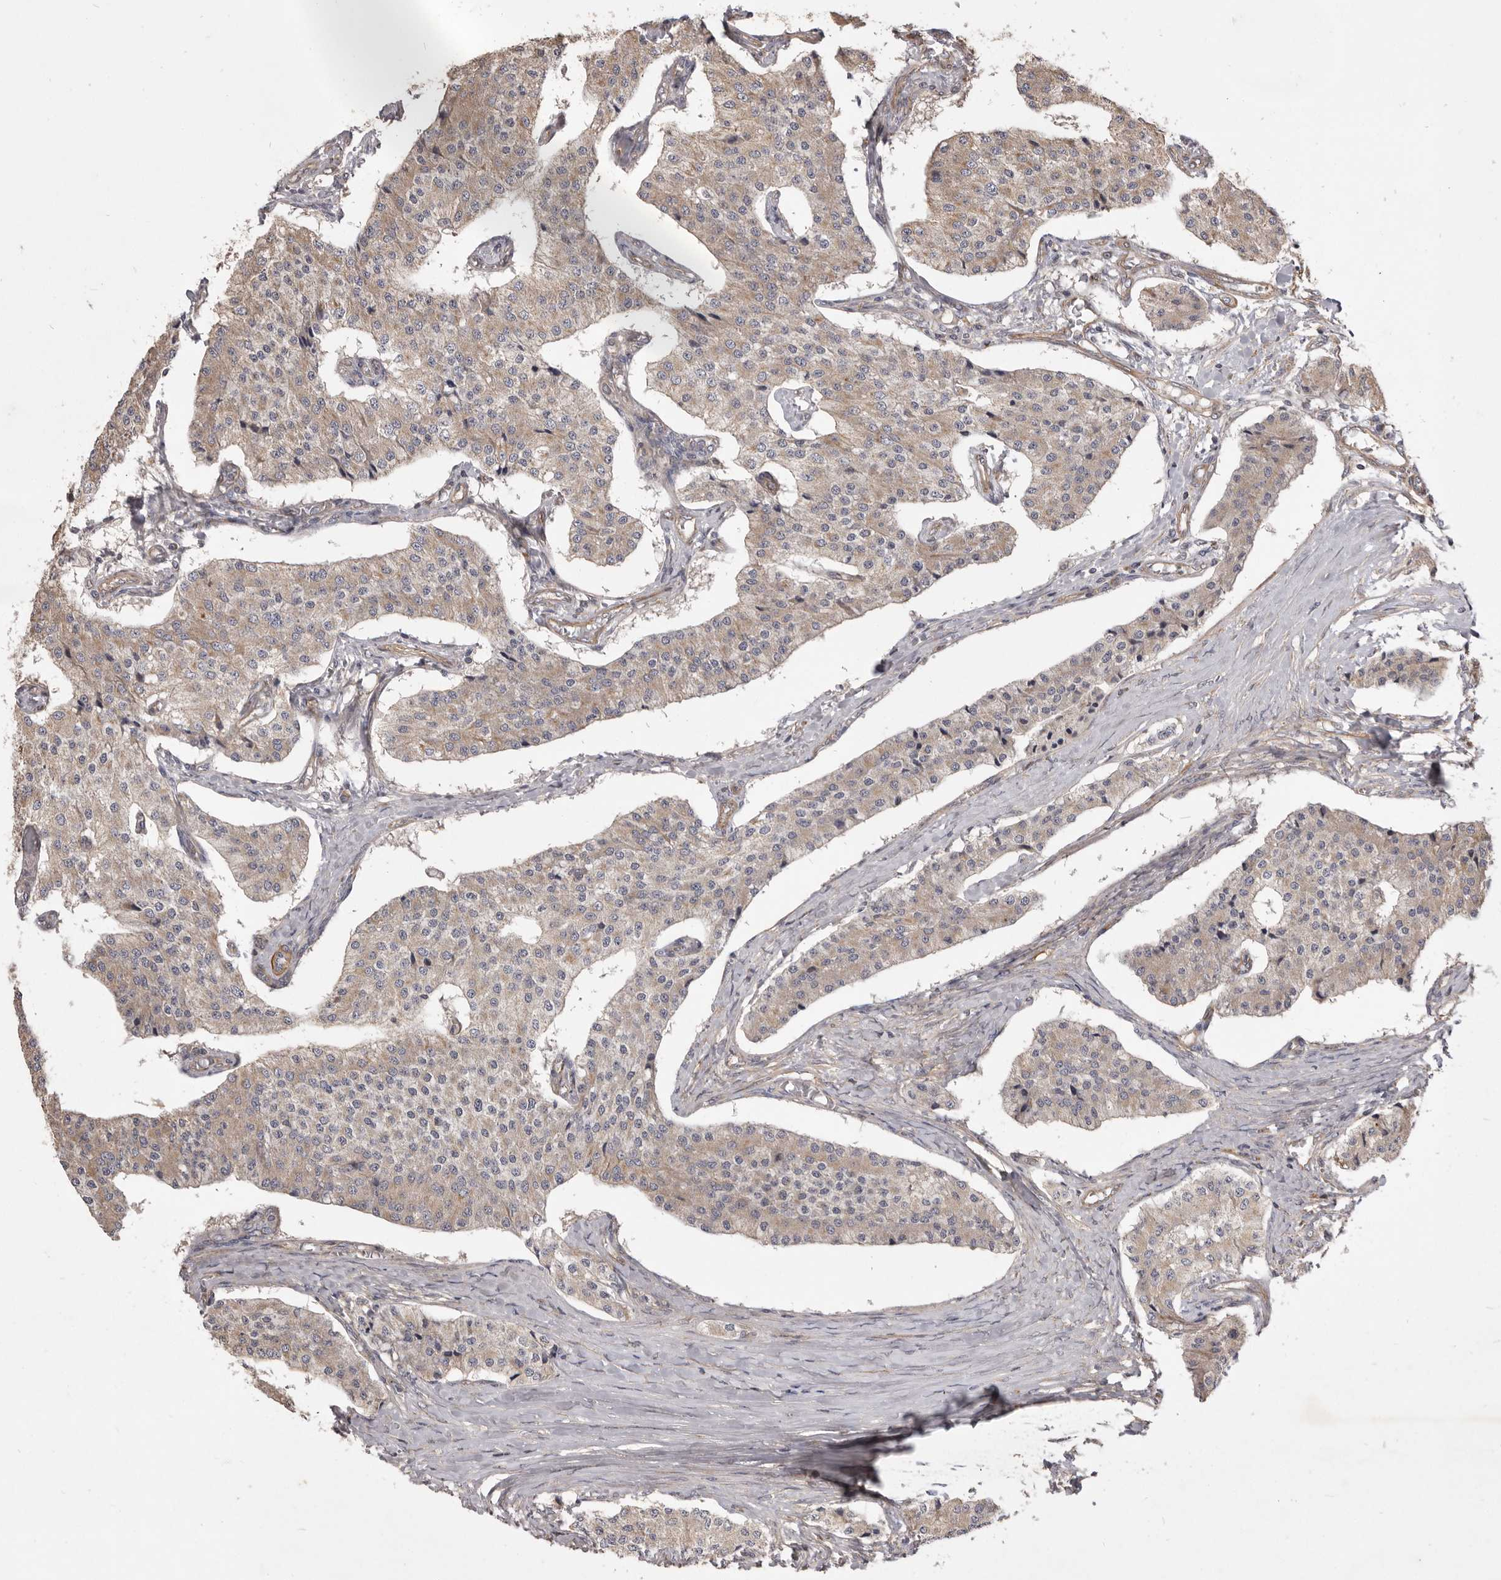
{"staining": {"intensity": "weak", "quantity": "<25%", "location": "cytoplasmic/membranous"}, "tissue": "carcinoid", "cell_type": "Tumor cells", "image_type": "cancer", "snomed": [{"axis": "morphology", "description": "Carcinoid, malignant, NOS"}, {"axis": "topography", "description": "Colon"}], "caption": "Tumor cells are negative for protein expression in human carcinoid. (Brightfield microscopy of DAB IHC at high magnification).", "gene": "VPS45", "patient": {"sex": "female", "age": 52}}